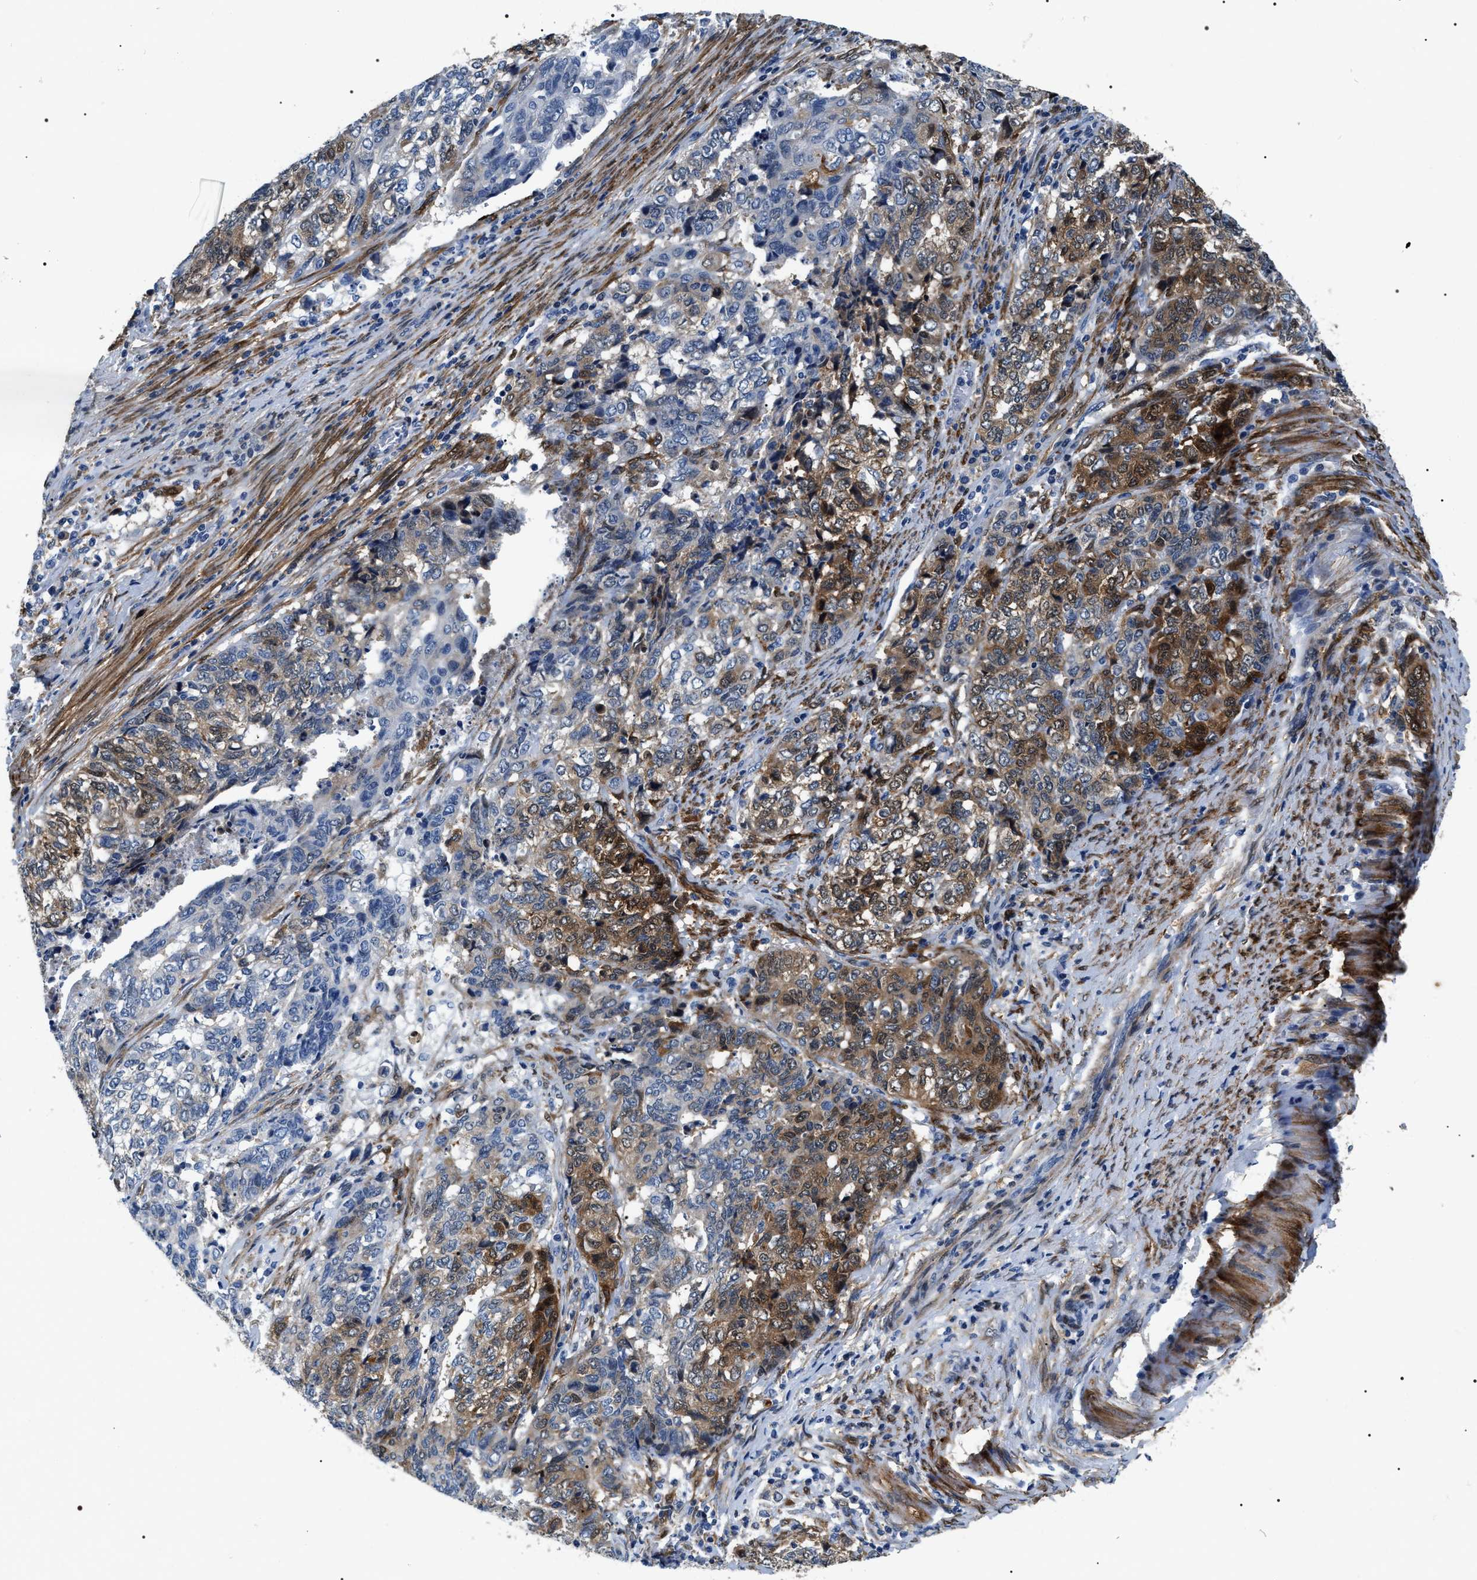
{"staining": {"intensity": "strong", "quantity": "25%-75%", "location": "cytoplasmic/membranous,nuclear"}, "tissue": "endometrial cancer", "cell_type": "Tumor cells", "image_type": "cancer", "snomed": [{"axis": "morphology", "description": "Adenocarcinoma, NOS"}, {"axis": "topography", "description": "Endometrium"}], "caption": "Adenocarcinoma (endometrial) stained with IHC displays strong cytoplasmic/membranous and nuclear positivity in approximately 25%-75% of tumor cells.", "gene": "BAG2", "patient": {"sex": "female", "age": 80}}